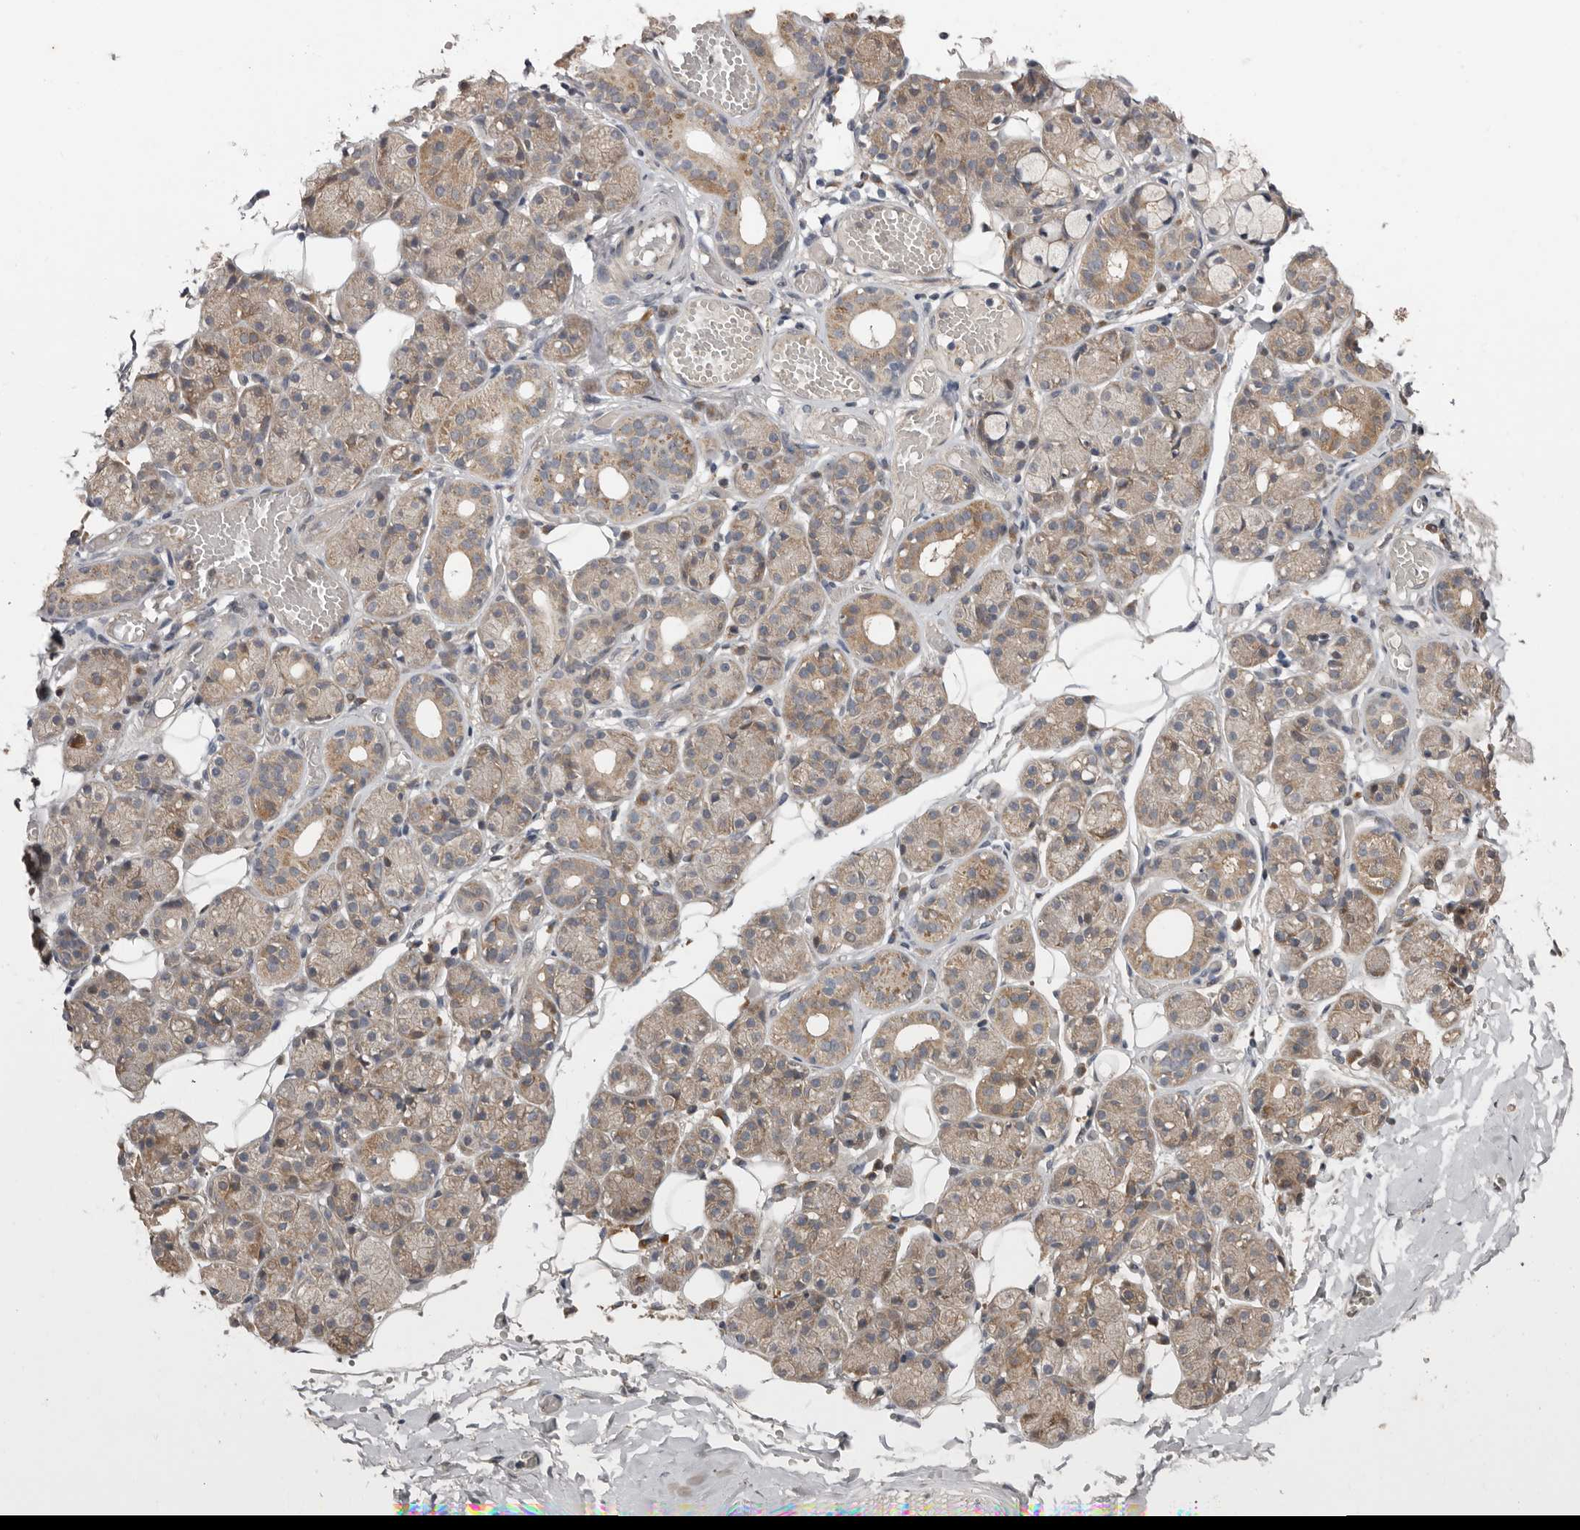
{"staining": {"intensity": "weak", "quantity": "25%-75%", "location": "cytoplasmic/membranous"}, "tissue": "salivary gland", "cell_type": "Glandular cells", "image_type": "normal", "snomed": [{"axis": "morphology", "description": "Normal tissue, NOS"}, {"axis": "topography", "description": "Salivary gland"}], "caption": "A low amount of weak cytoplasmic/membranous positivity is present in about 25%-75% of glandular cells in benign salivary gland. (DAB (3,3'-diaminobenzidine) IHC with brightfield microscopy, high magnification).", "gene": "CHML", "patient": {"sex": "male", "age": 63}}